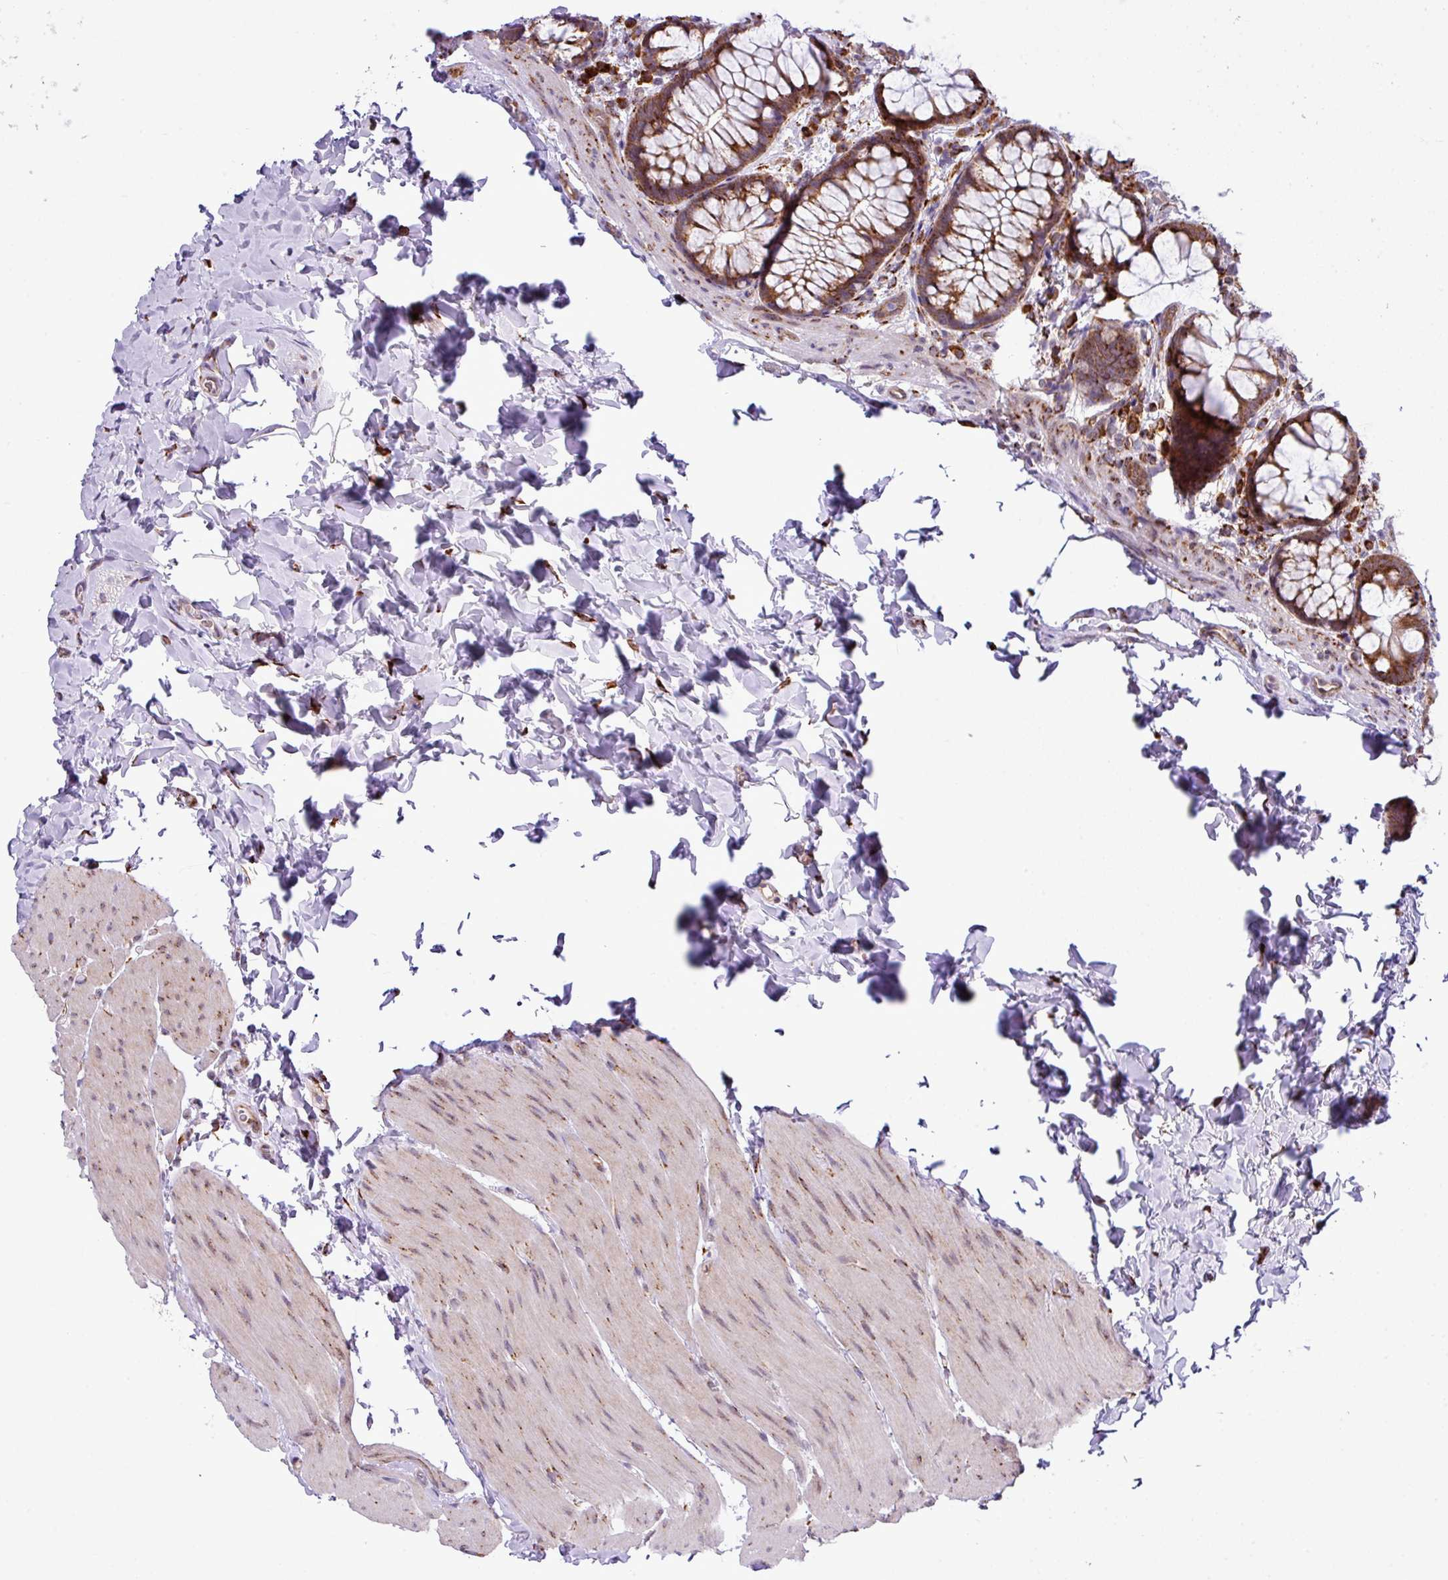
{"staining": {"intensity": "weak", "quantity": "25%-75%", "location": "cytoplasmic/membranous"}, "tissue": "colon", "cell_type": "Endothelial cells", "image_type": "normal", "snomed": [{"axis": "morphology", "description": "Normal tissue, NOS"}, {"axis": "topography", "description": "Colon"}], "caption": "Unremarkable colon demonstrates weak cytoplasmic/membranous staining in approximately 25%-75% of endothelial cells, visualized by immunohistochemistry. Using DAB (brown) and hematoxylin (blue) stains, captured at high magnification using brightfield microscopy.", "gene": "CFAP97", "patient": {"sex": "male", "age": 46}}